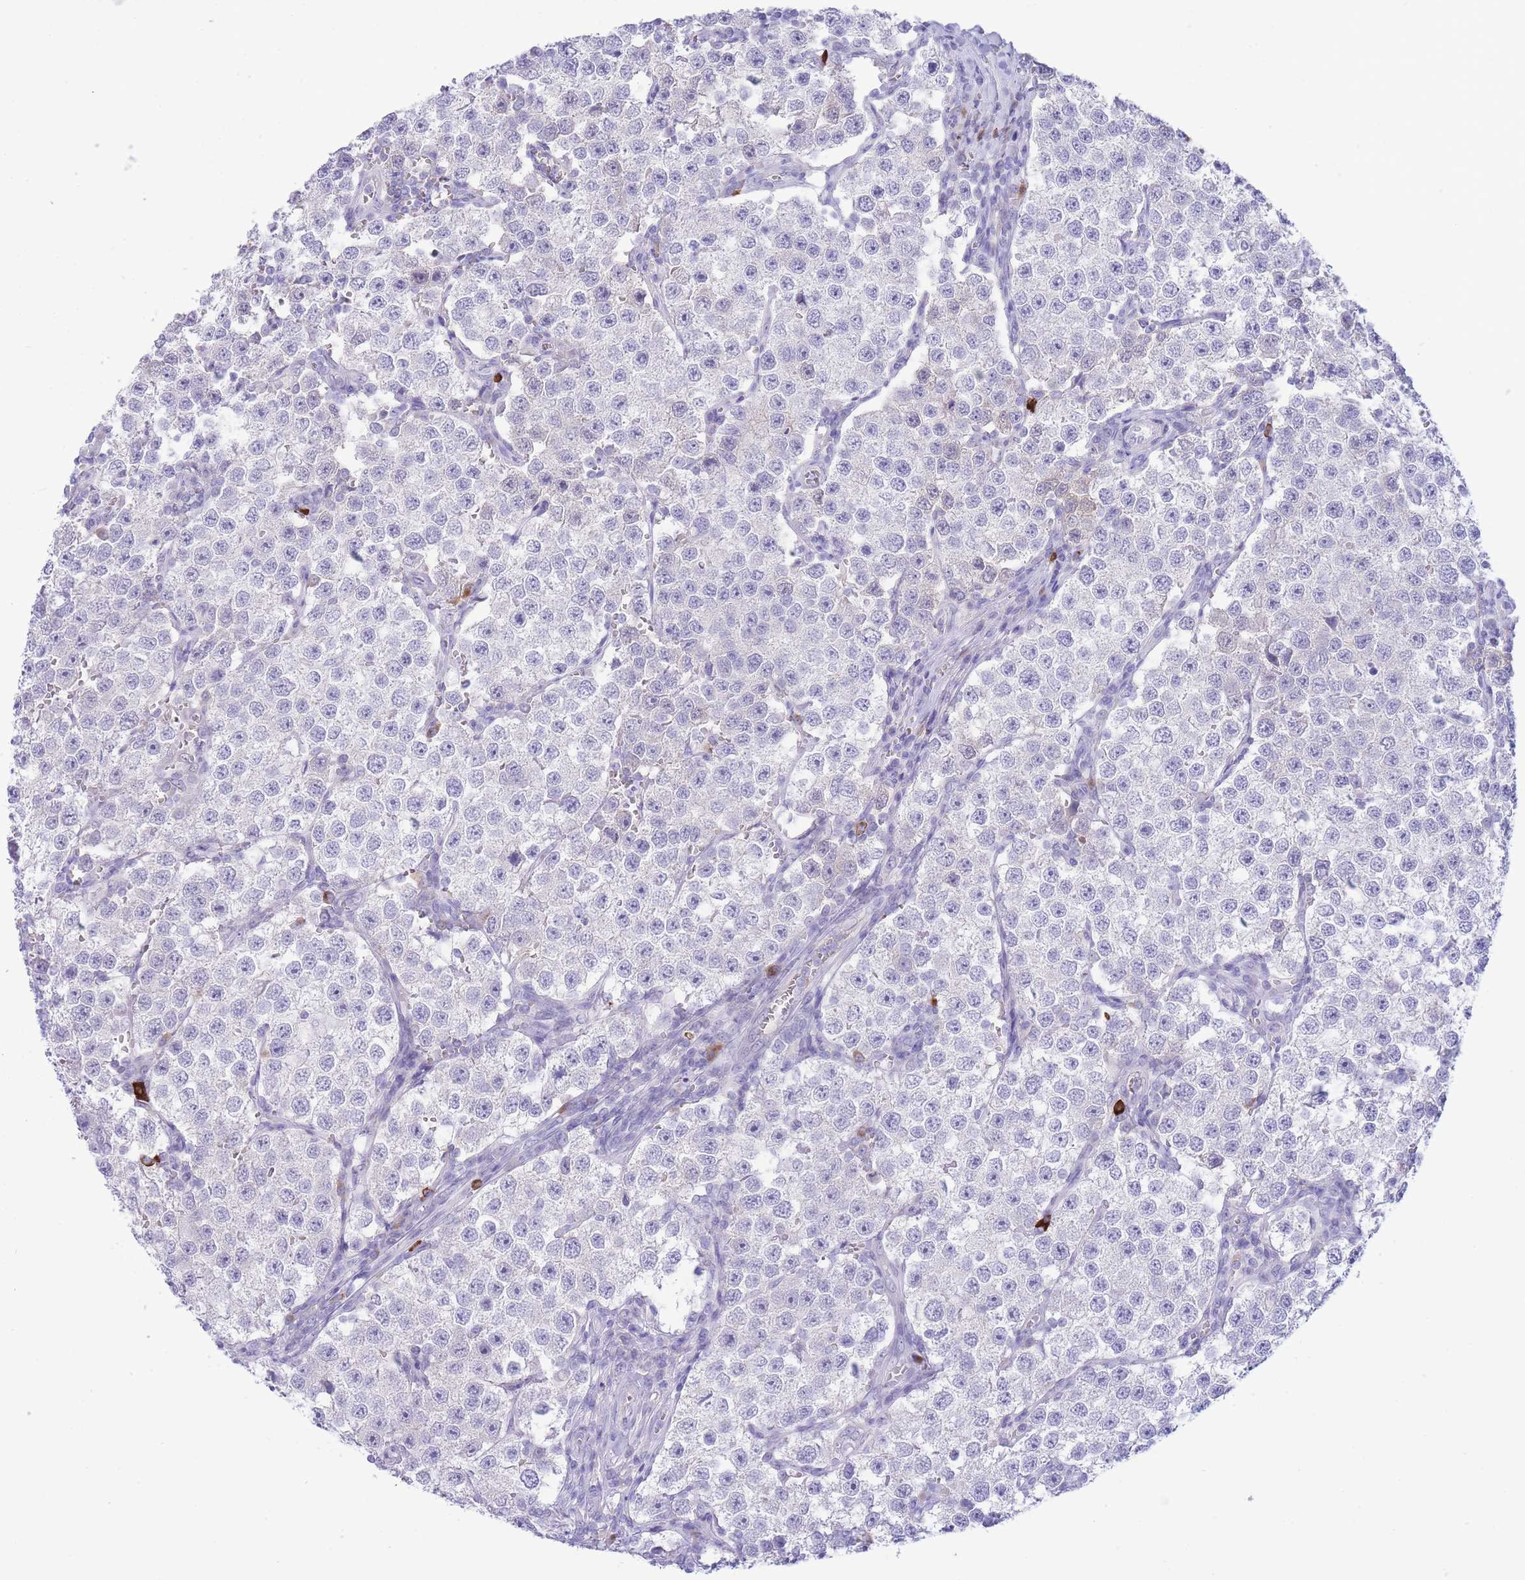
{"staining": {"intensity": "negative", "quantity": "none", "location": "none"}, "tissue": "testis cancer", "cell_type": "Tumor cells", "image_type": "cancer", "snomed": [{"axis": "morphology", "description": "Seminoma, NOS"}, {"axis": "topography", "description": "Testis"}], "caption": "This photomicrograph is of testis seminoma stained with immunohistochemistry to label a protein in brown with the nuclei are counter-stained blue. There is no staining in tumor cells.", "gene": "ASAP3", "patient": {"sex": "male", "age": 37}}